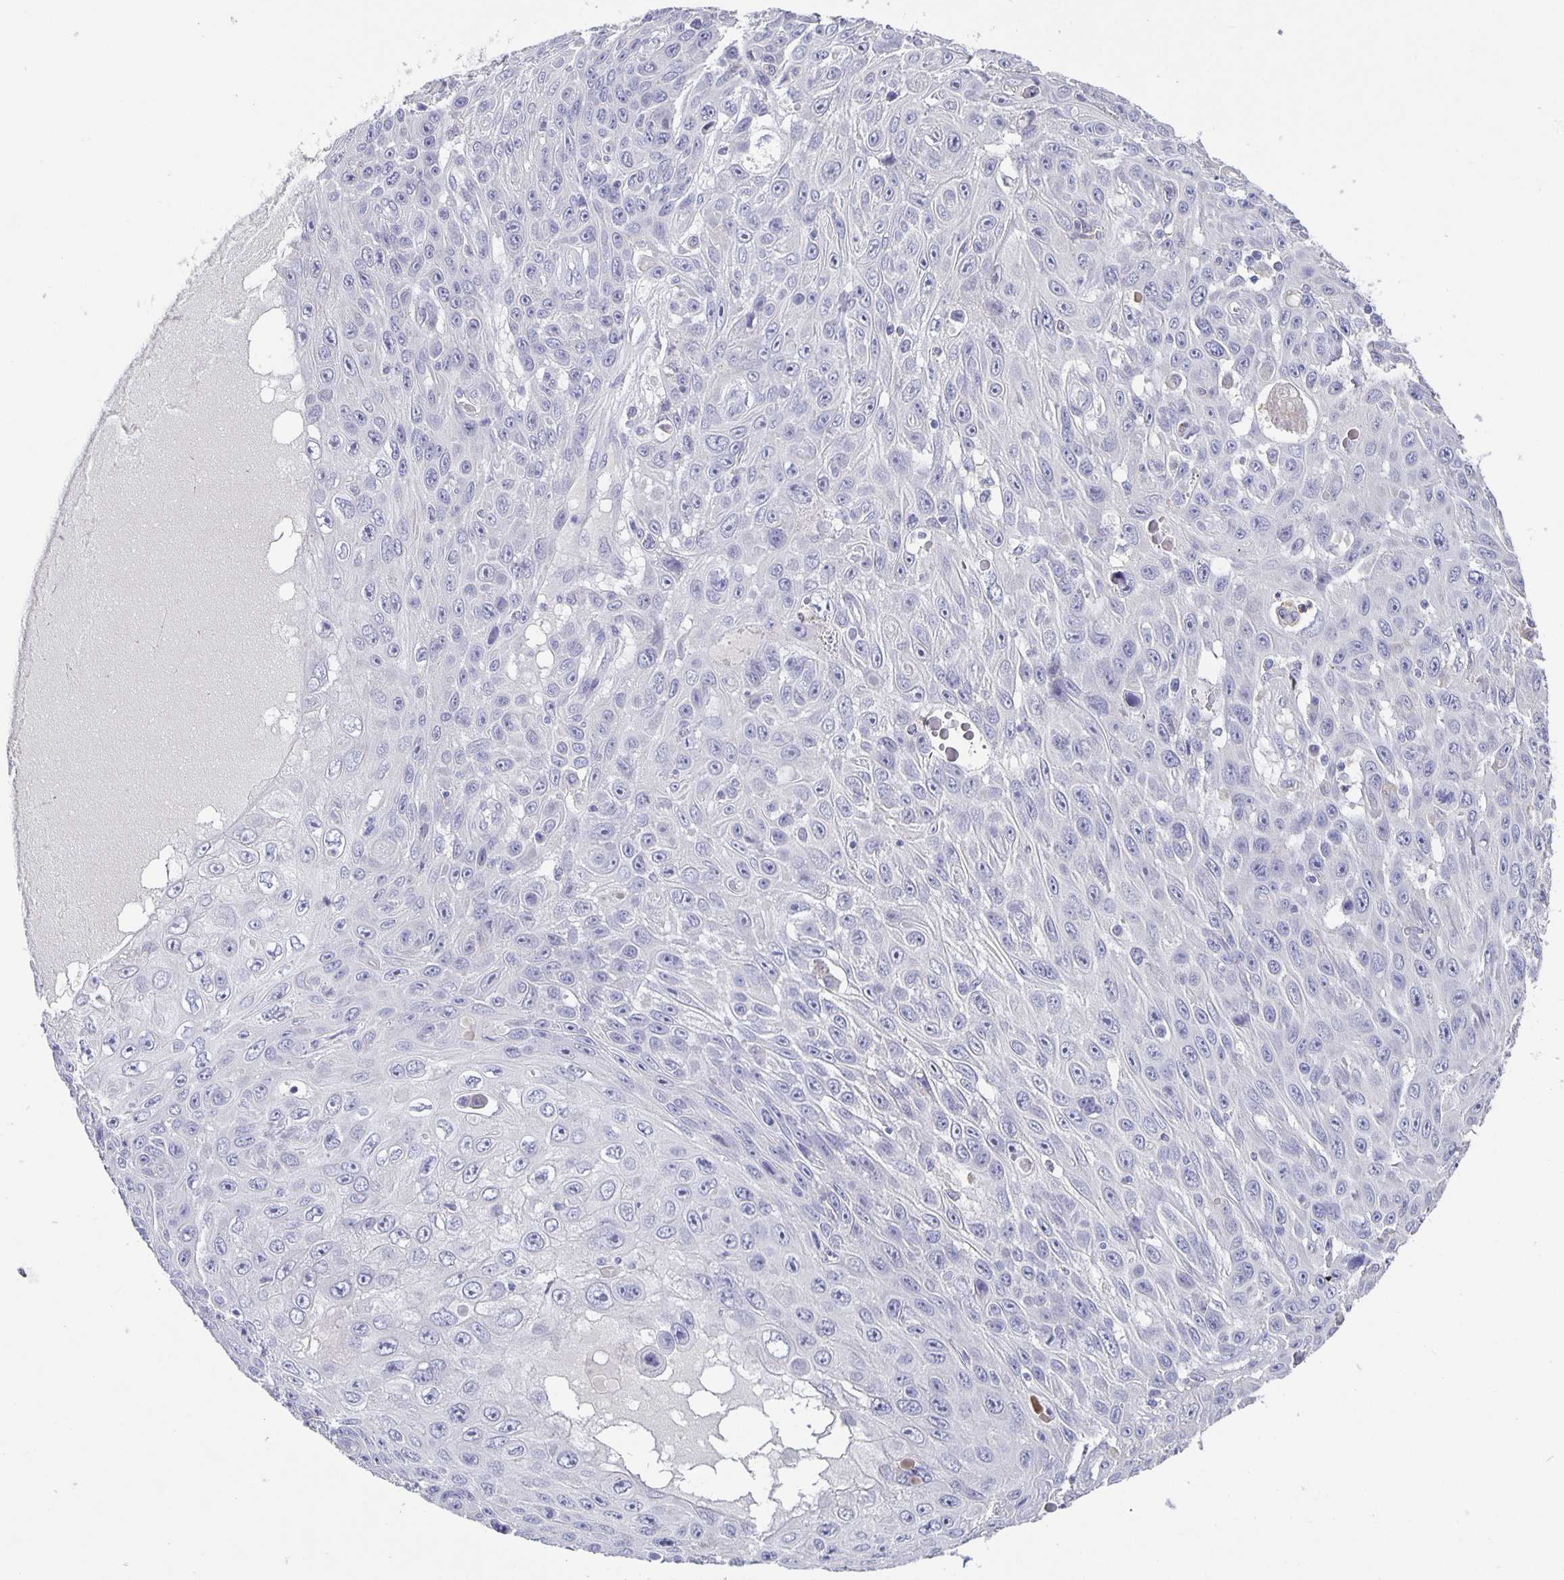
{"staining": {"intensity": "negative", "quantity": "none", "location": "none"}, "tissue": "skin cancer", "cell_type": "Tumor cells", "image_type": "cancer", "snomed": [{"axis": "morphology", "description": "Squamous cell carcinoma, NOS"}, {"axis": "topography", "description": "Skin"}], "caption": "An immunohistochemistry (IHC) histopathology image of squamous cell carcinoma (skin) is shown. There is no staining in tumor cells of squamous cell carcinoma (skin).", "gene": "GDF15", "patient": {"sex": "male", "age": 82}}